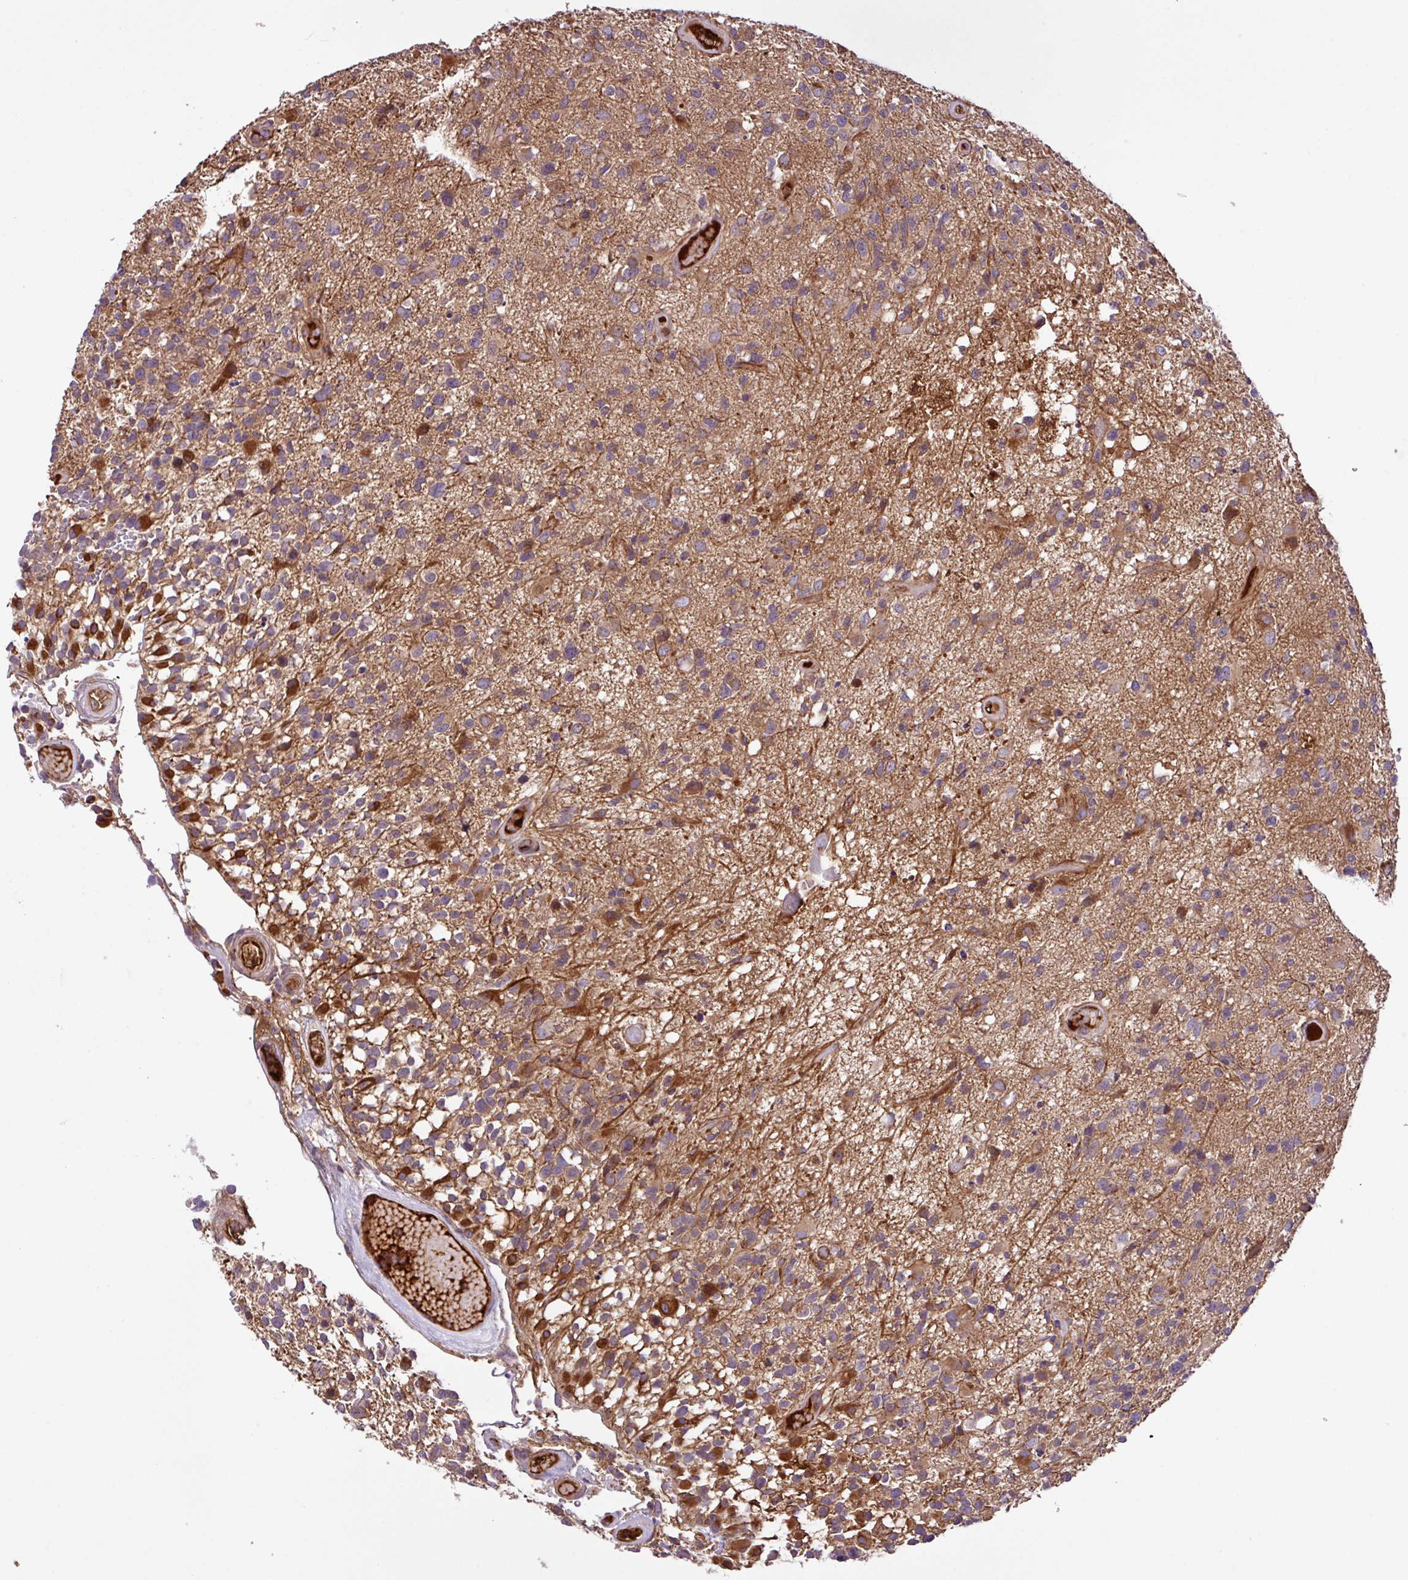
{"staining": {"intensity": "strong", "quantity": "<25%", "location": "cytoplasmic/membranous"}, "tissue": "glioma", "cell_type": "Tumor cells", "image_type": "cancer", "snomed": [{"axis": "morphology", "description": "Glioma, malignant, High grade"}, {"axis": "morphology", "description": "Glioblastoma, NOS"}, {"axis": "topography", "description": "Brain"}], "caption": "Immunohistochemical staining of glioma reveals strong cytoplasmic/membranous protein expression in about <25% of tumor cells. The protein is stained brown, and the nuclei are stained in blue (DAB IHC with brightfield microscopy, high magnification).", "gene": "ZNF266", "patient": {"sex": "male", "age": 60}}